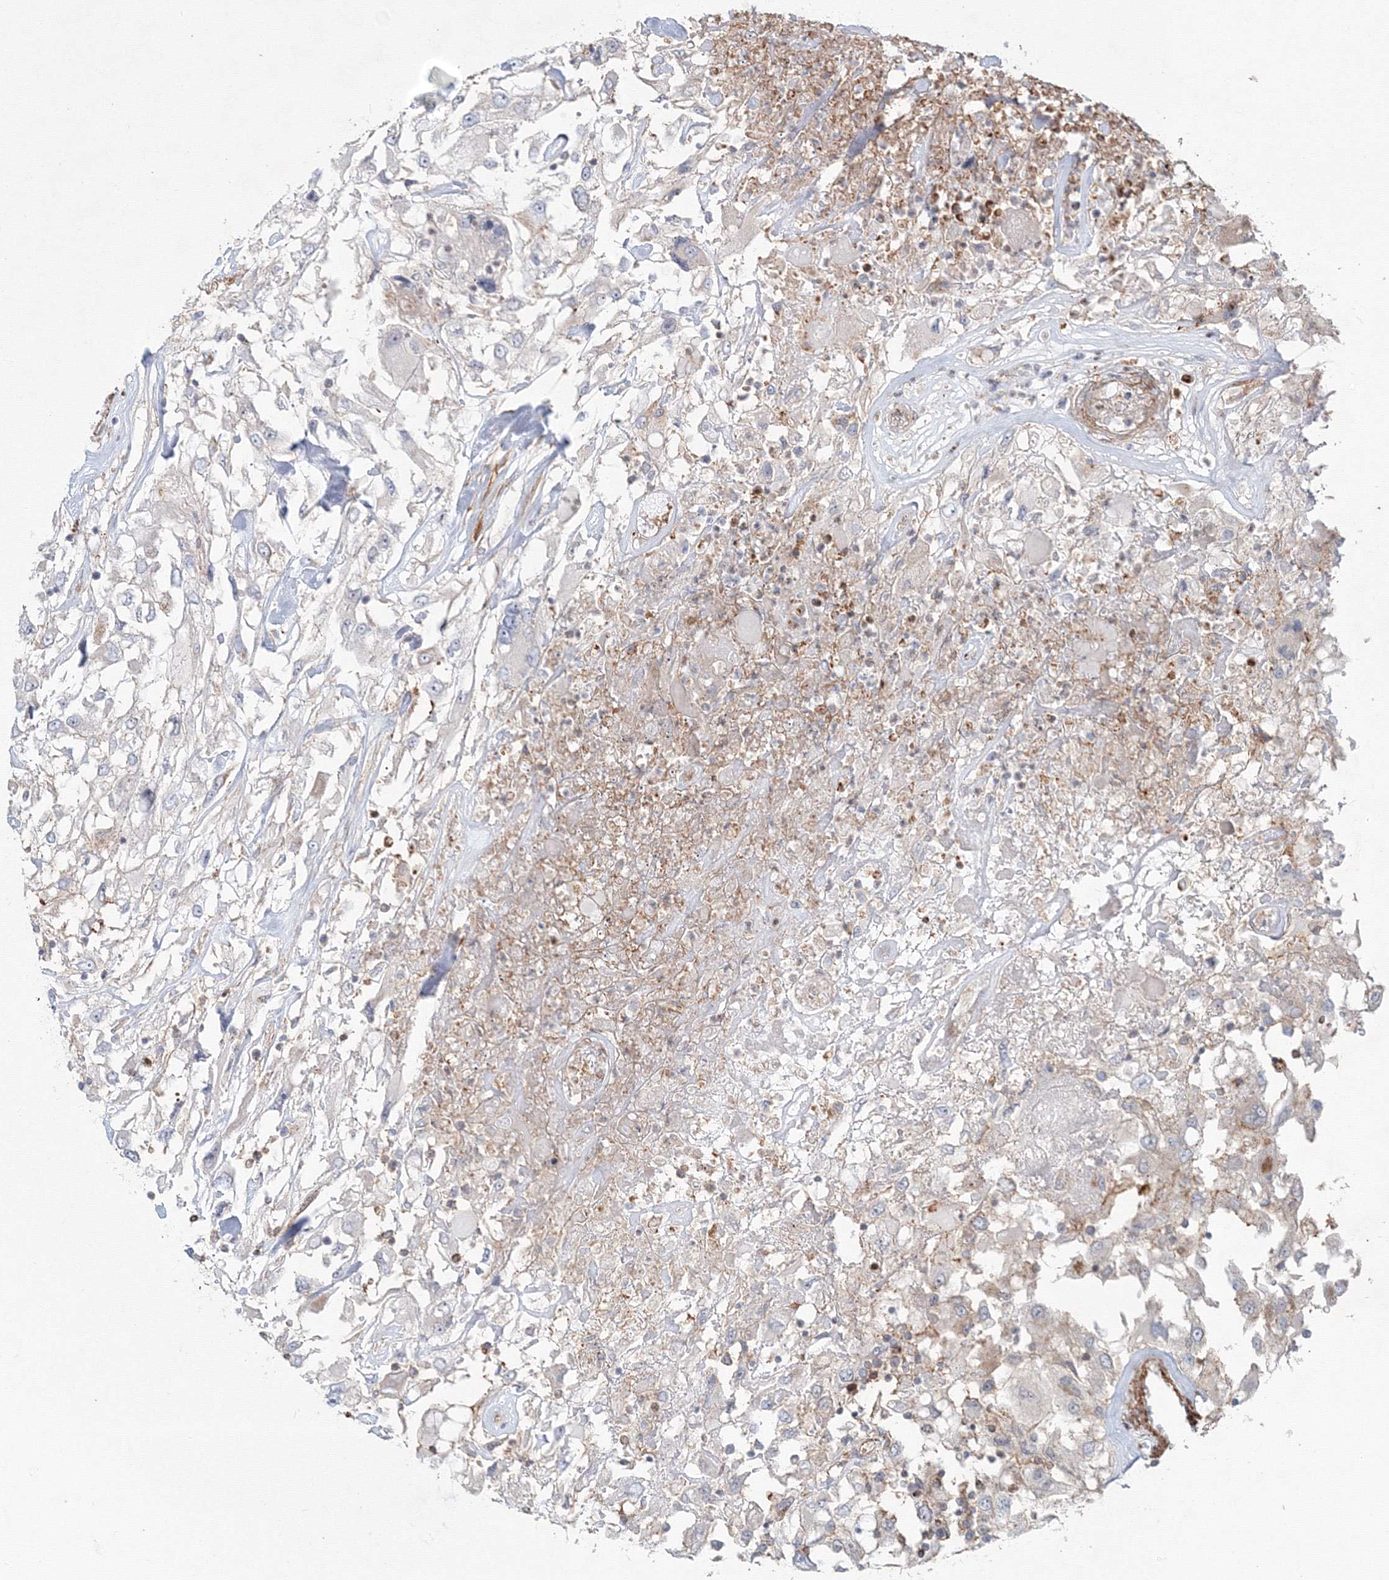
{"staining": {"intensity": "negative", "quantity": "none", "location": "none"}, "tissue": "renal cancer", "cell_type": "Tumor cells", "image_type": "cancer", "snomed": [{"axis": "morphology", "description": "Adenocarcinoma, NOS"}, {"axis": "topography", "description": "Kidney"}], "caption": "Tumor cells are negative for protein expression in human renal adenocarcinoma.", "gene": "SH3PXD2A", "patient": {"sex": "female", "age": 52}}